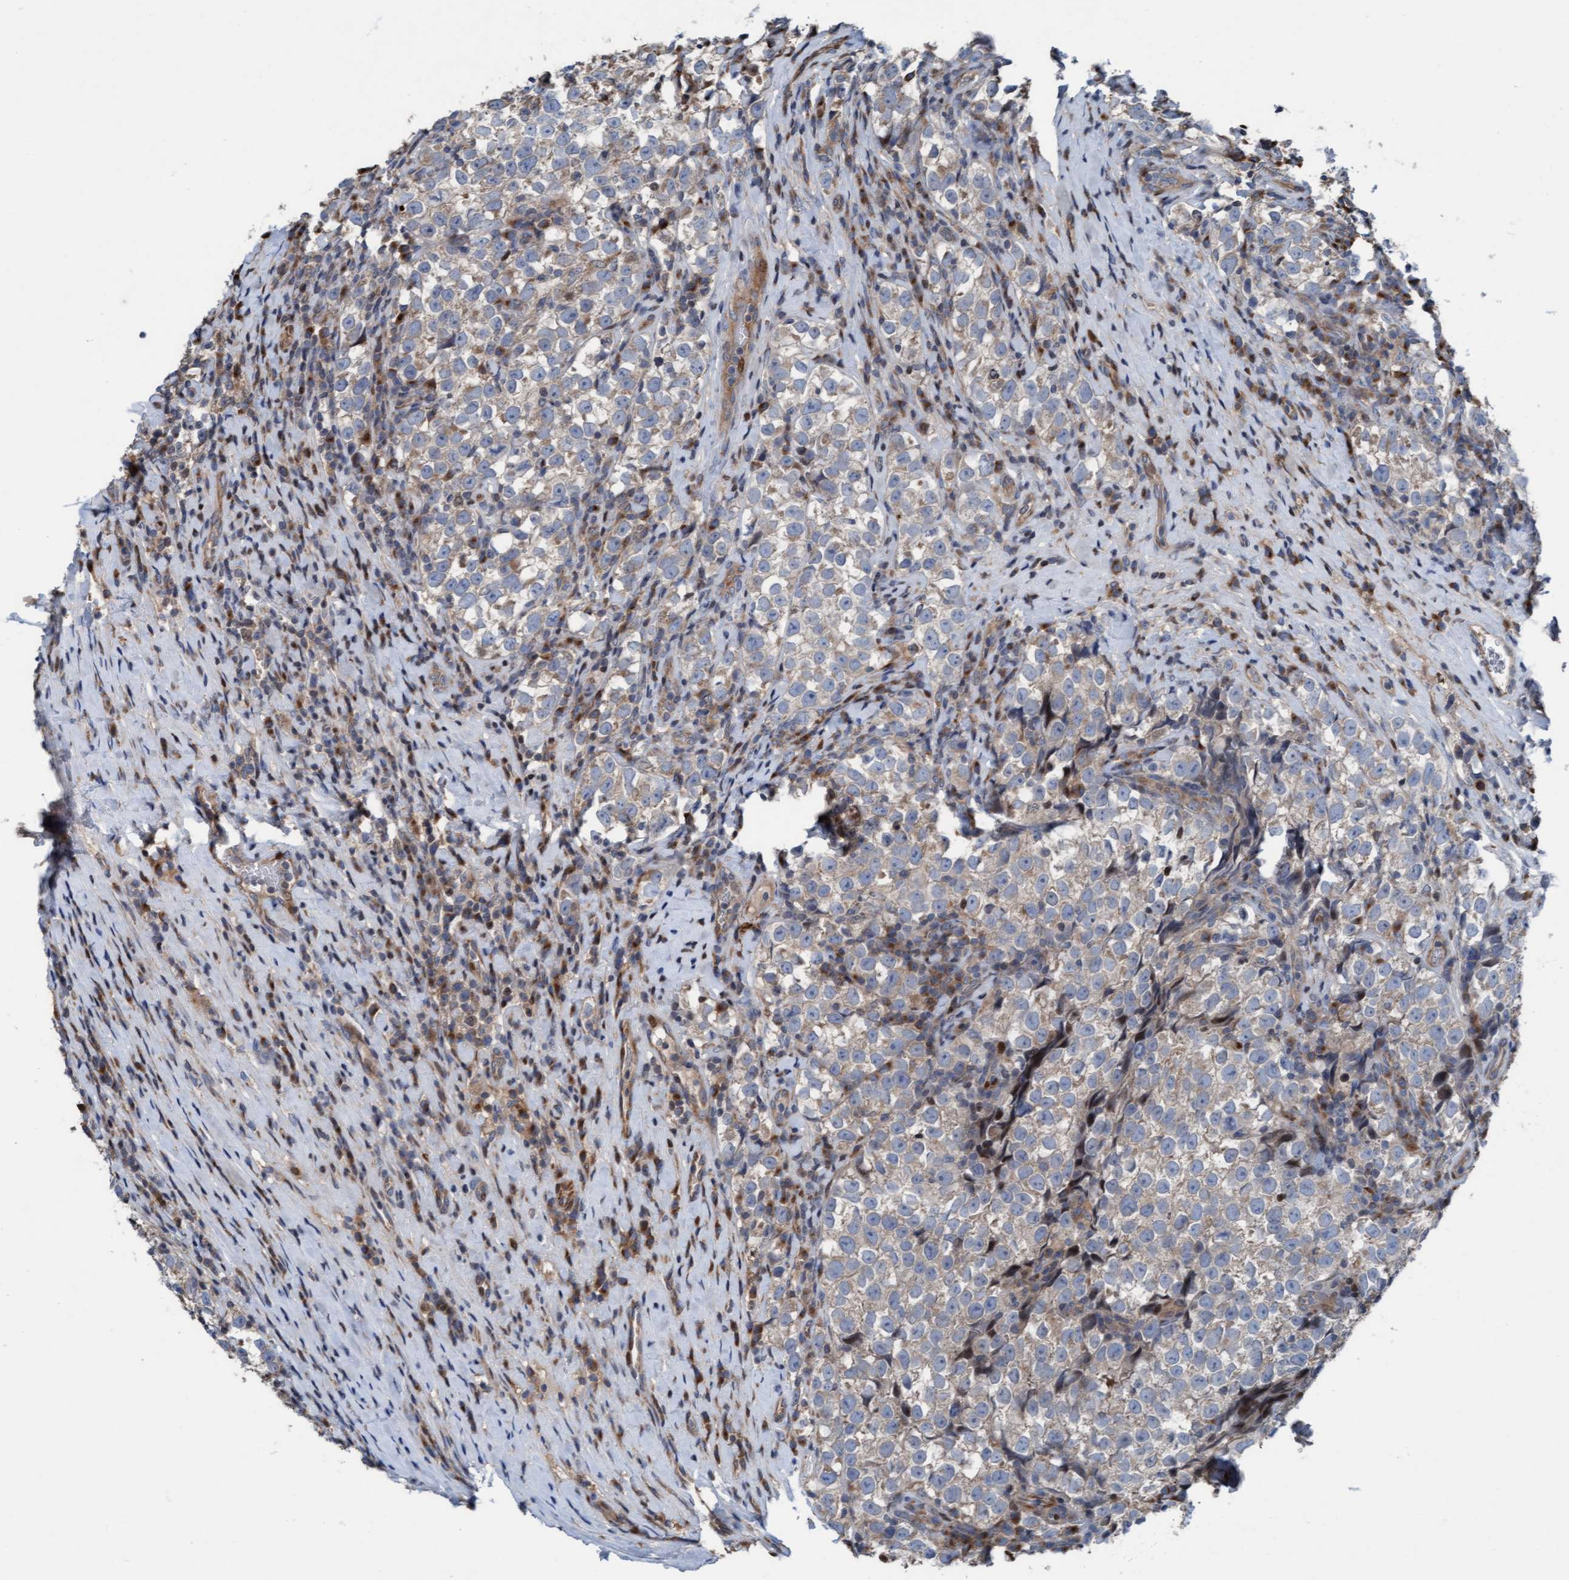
{"staining": {"intensity": "weak", "quantity": "<25%", "location": "cytoplasmic/membranous"}, "tissue": "testis cancer", "cell_type": "Tumor cells", "image_type": "cancer", "snomed": [{"axis": "morphology", "description": "Normal tissue, NOS"}, {"axis": "morphology", "description": "Seminoma, NOS"}, {"axis": "topography", "description": "Testis"}], "caption": "DAB (3,3'-diaminobenzidine) immunohistochemical staining of human testis seminoma demonstrates no significant positivity in tumor cells.", "gene": "KLHL26", "patient": {"sex": "male", "age": 43}}